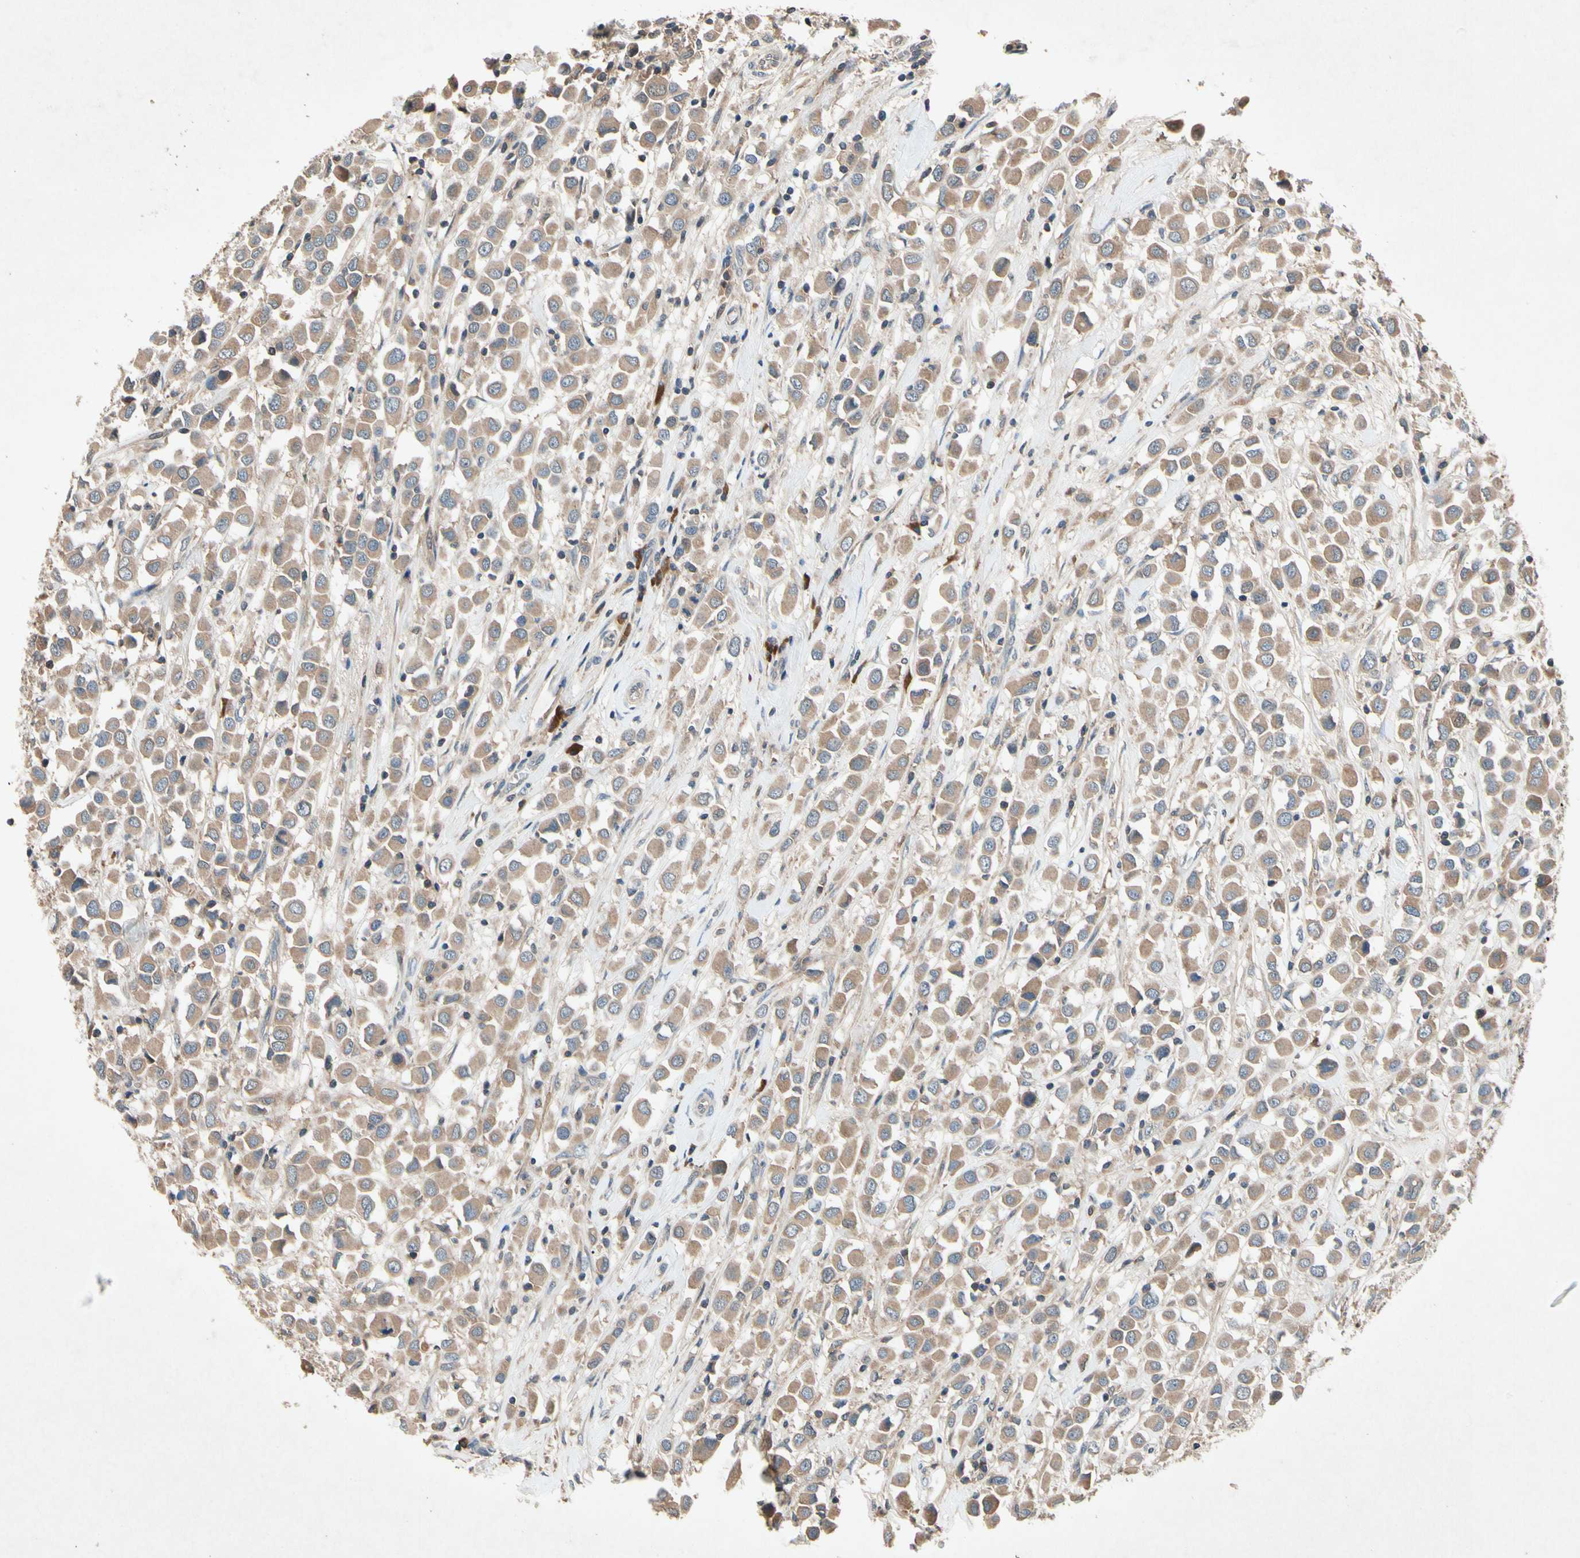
{"staining": {"intensity": "weak", "quantity": ">75%", "location": "cytoplasmic/membranous"}, "tissue": "breast cancer", "cell_type": "Tumor cells", "image_type": "cancer", "snomed": [{"axis": "morphology", "description": "Duct carcinoma"}, {"axis": "topography", "description": "Breast"}], "caption": "Immunohistochemistry (DAB) staining of human breast cancer shows weak cytoplasmic/membranous protein staining in about >75% of tumor cells. (IHC, brightfield microscopy, high magnification).", "gene": "IL1RL1", "patient": {"sex": "female", "age": 61}}